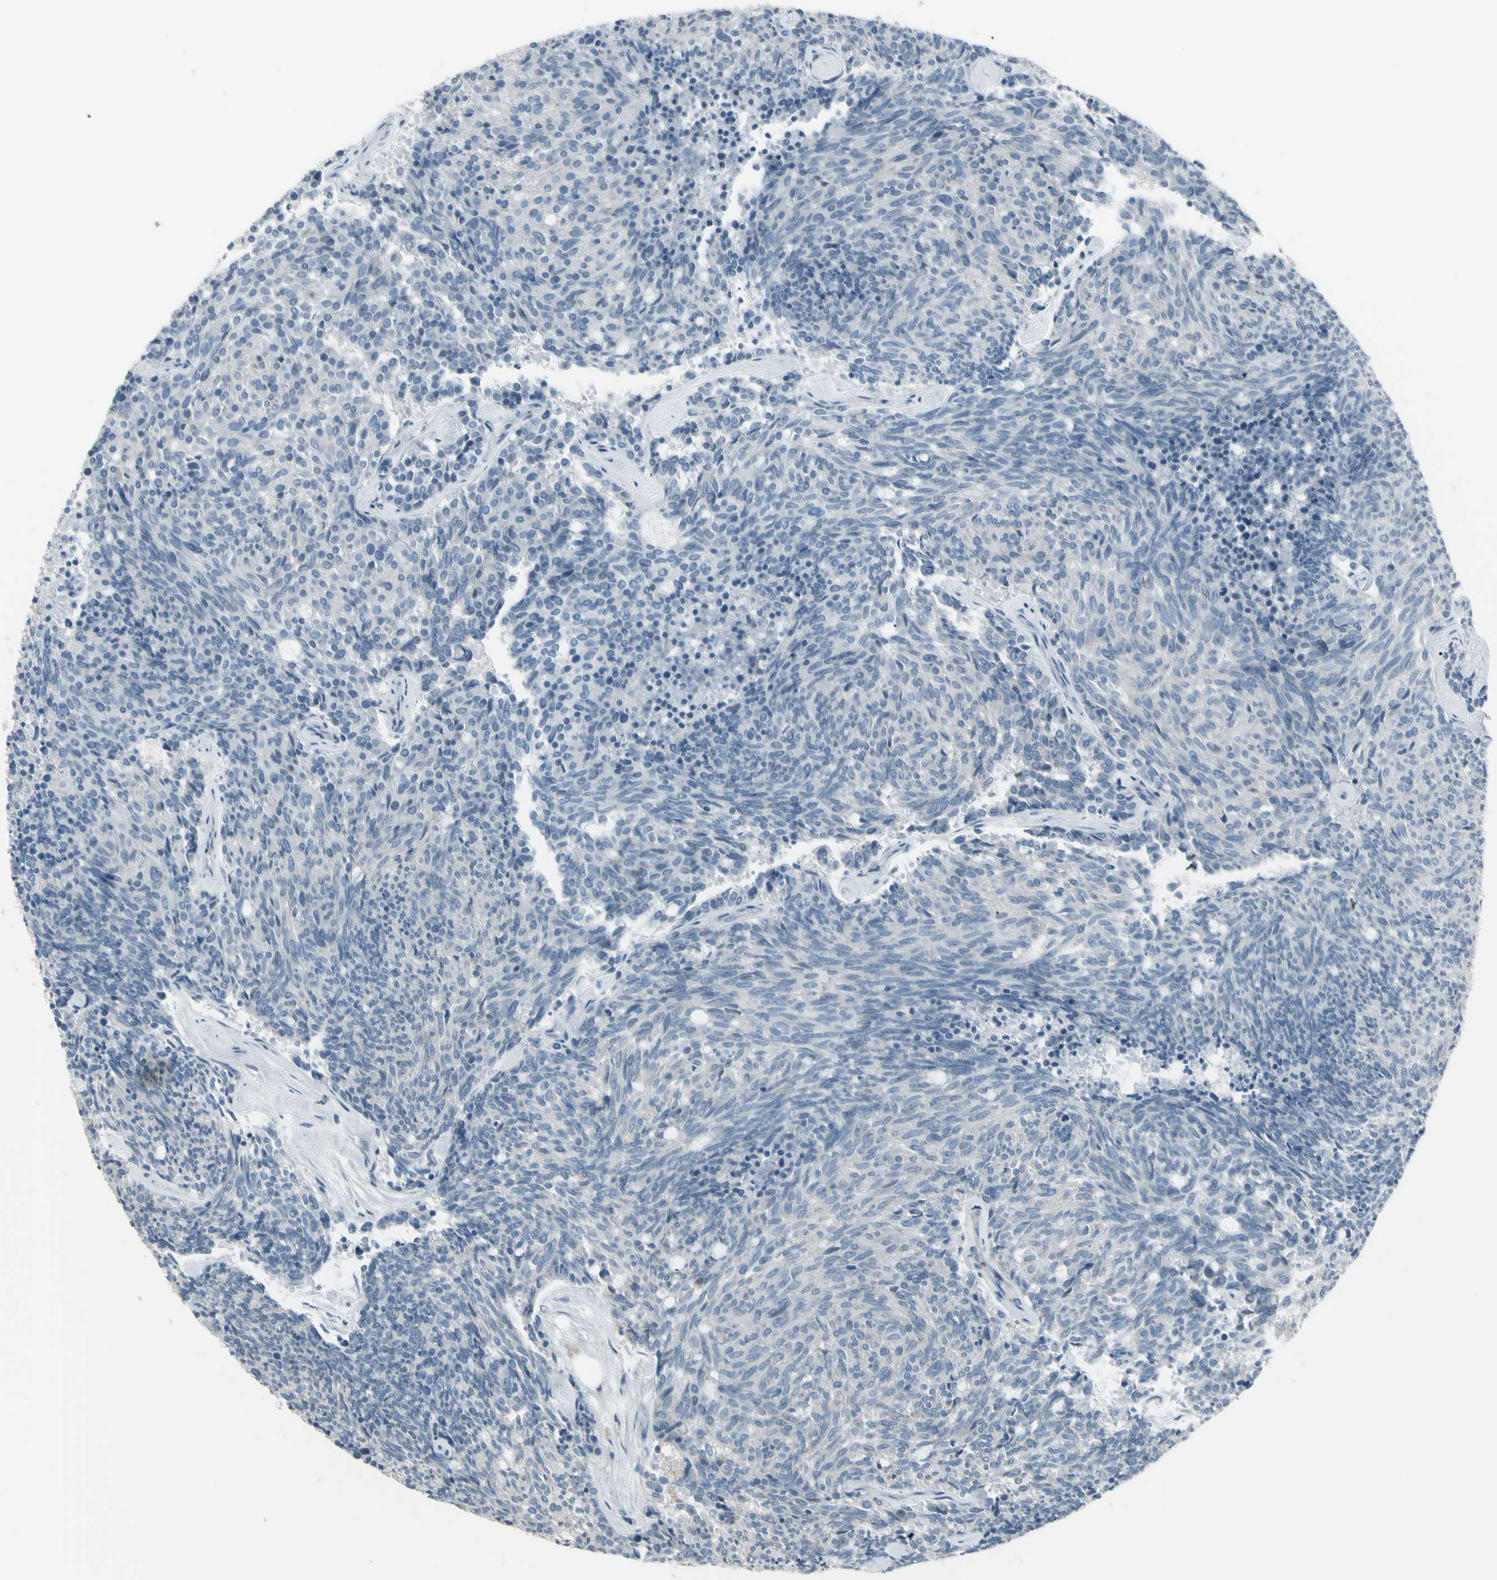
{"staining": {"intensity": "negative", "quantity": "none", "location": "none"}, "tissue": "carcinoid", "cell_type": "Tumor cells", "image_type": "cancer", "snomed": [{"axis": "morphology", "description": "Carcinoid, malignant, NOS"}, {"axis": "topography", "description": "Pancreas"}], "caption": "A high-resolution image shows IHC staining of carcinoid, which demonstrates no significant expression in tumor cells. (DAB immunohistochemistry (IHC), high magnification).", "gene": "CD79B", "patient": {"sex": "female", "age": 54}}